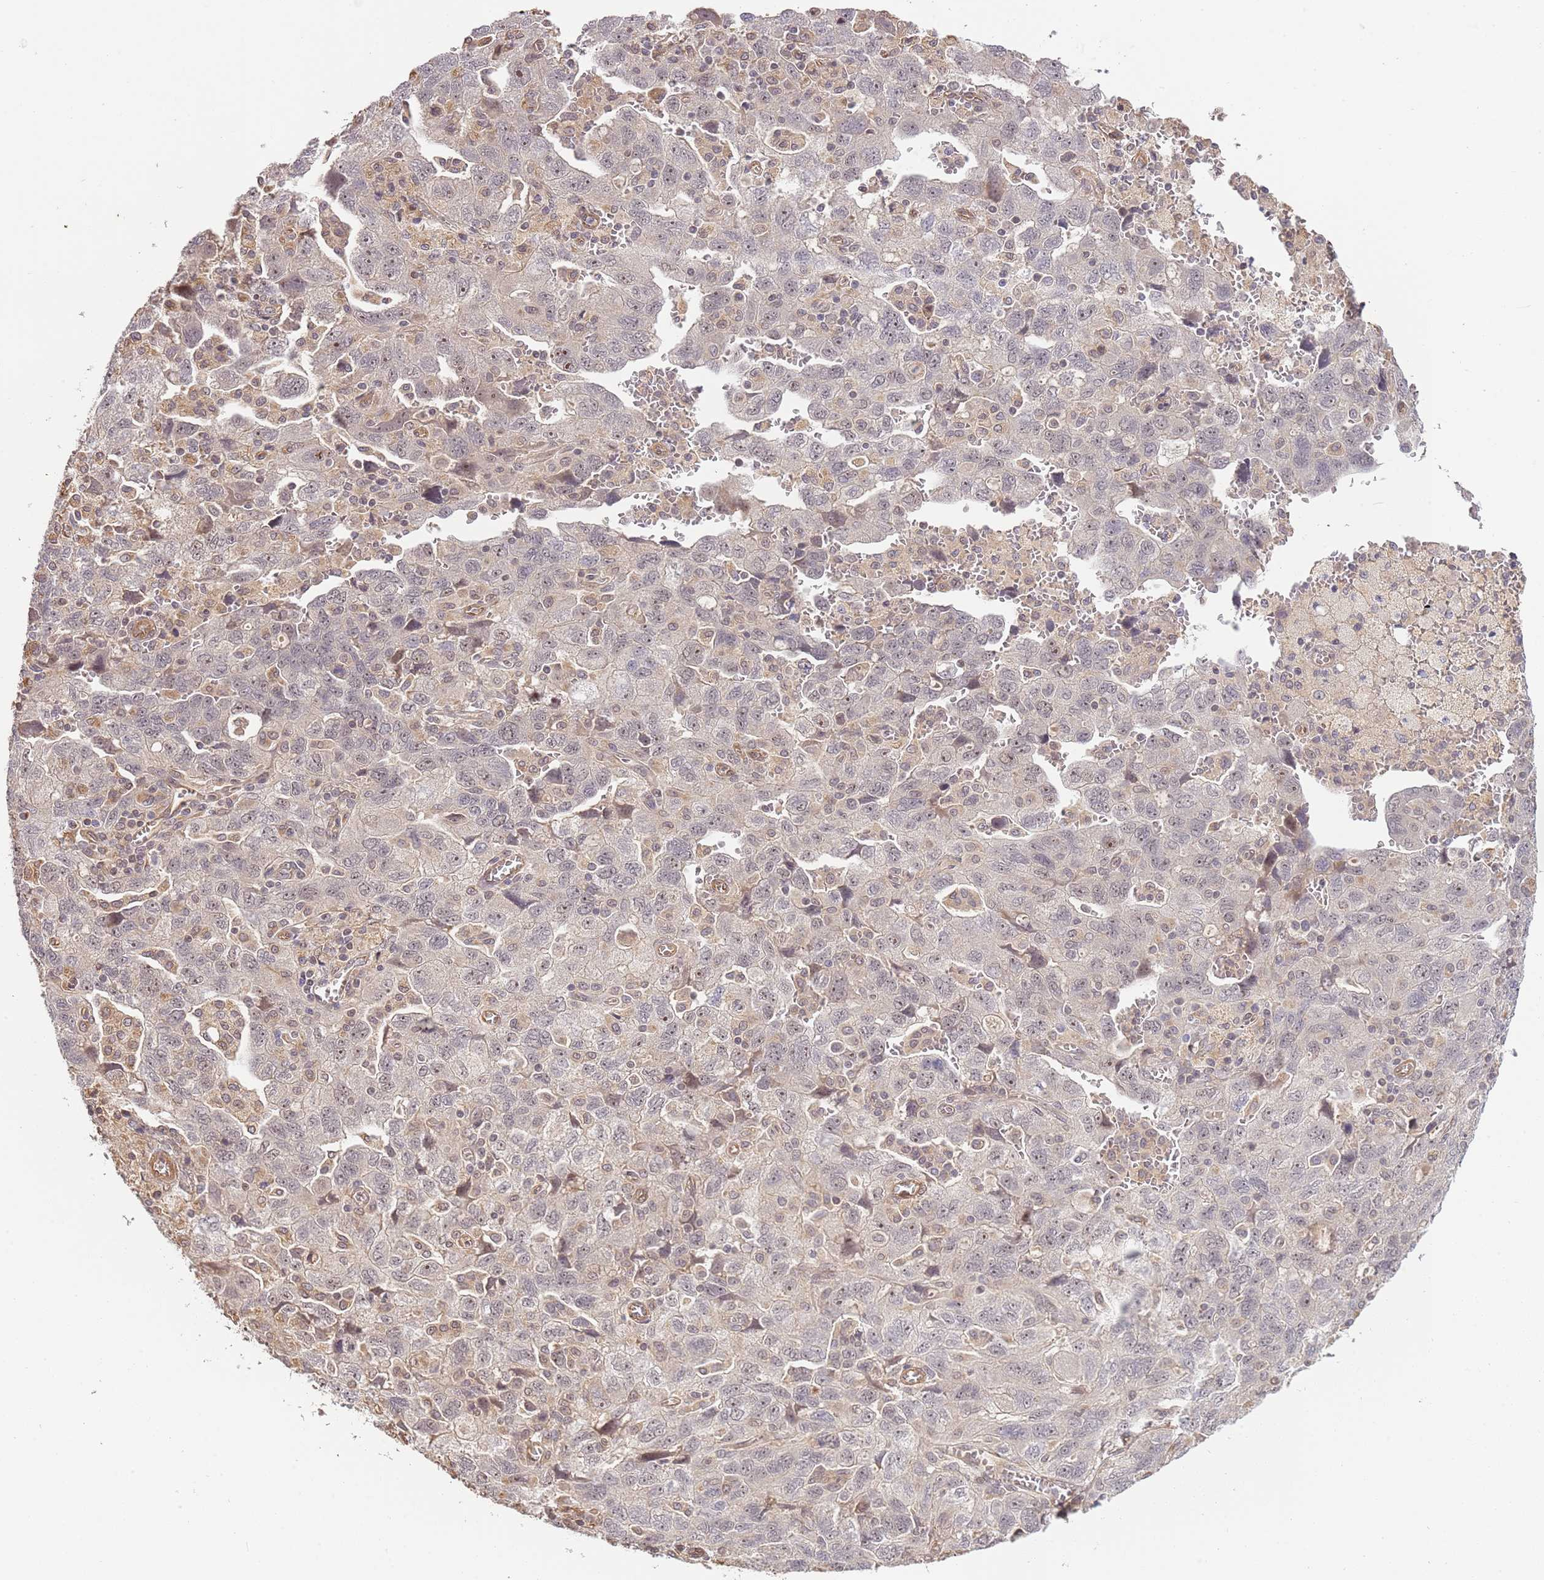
{"staining": {"intensity": "negative", "quantity": "none", "location": "none"}, "tissue": "ovarian cancer", "cell_type": "Tumor cells", "image_type": "cancer", "snomed": [{"axis": "morphology", "description": "Carcinoma, NOS"}, {"axis": "morphology", "description": "Cystadenocarcinoma, serous, NOS"}, {"axis": "topography", "description": "Ovary"}], "caption": "Serous cystadenocarcinoma (ovarian) stained for a protein using IHC exhibits no expression tumor cells.", "gene": "SURF2", "patient": {"sex": "female", "age": 69}}